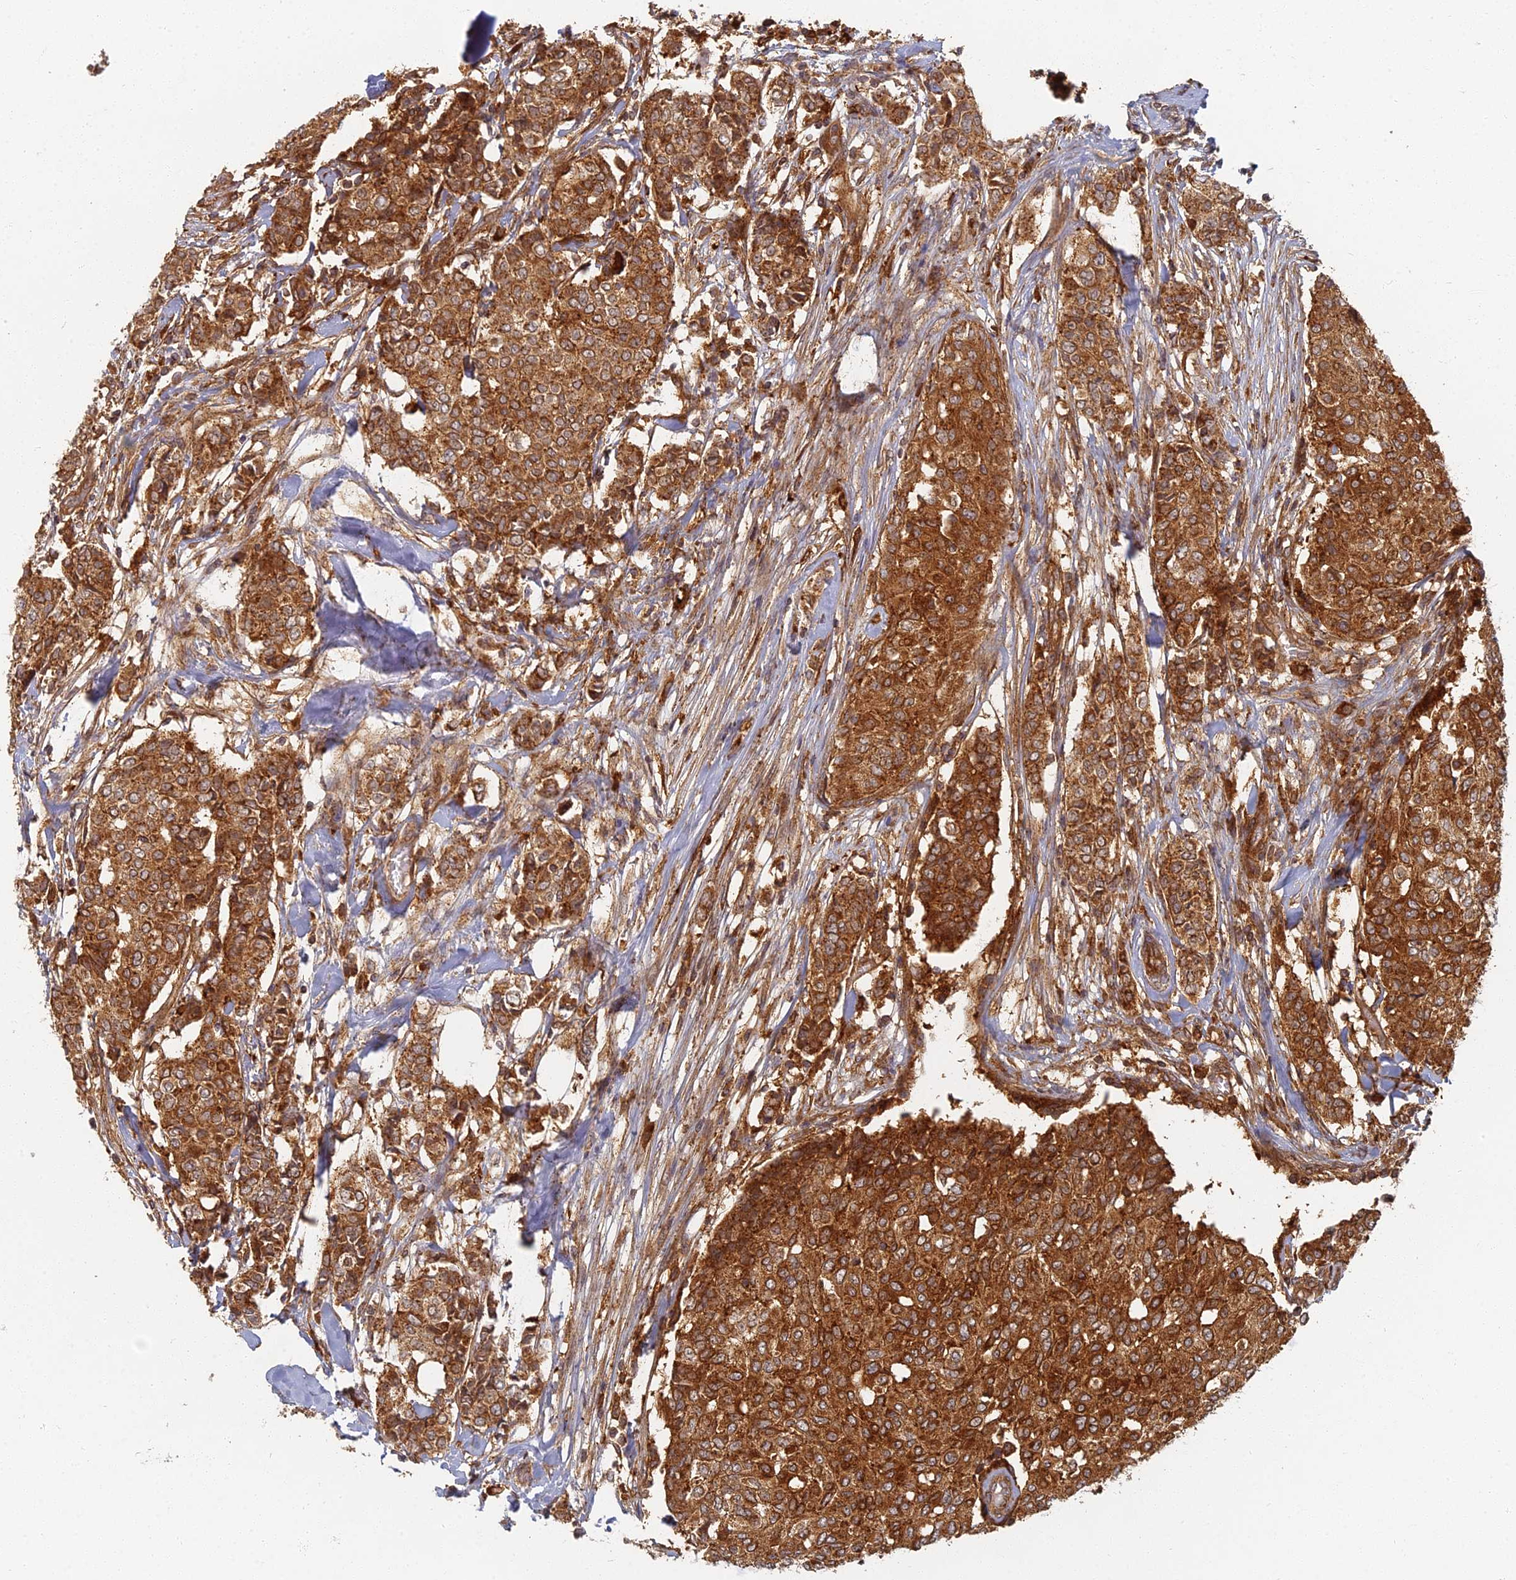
{"staining": {"intensity": "strong", "quantity": ">75%", "location": "cytoplasmic/membranous"}, "tissue": "breast cancer", "cell_type": "Tumor cells", "image_type": "cancer", "snomed": [{"axis": "morphology", "description": "Lobular carcinoma"}, {"axis": "topography", "description": "Breast"}], "caption": "IHC image of lobular carcinoma (breast) stained for a protein (brown), which shows high levels of strong cytoplasmic/membranous positivity in approximately >75% of tumor cells.", "gene": "INO80D", "patient": {"sex": "female", "age": 51}}